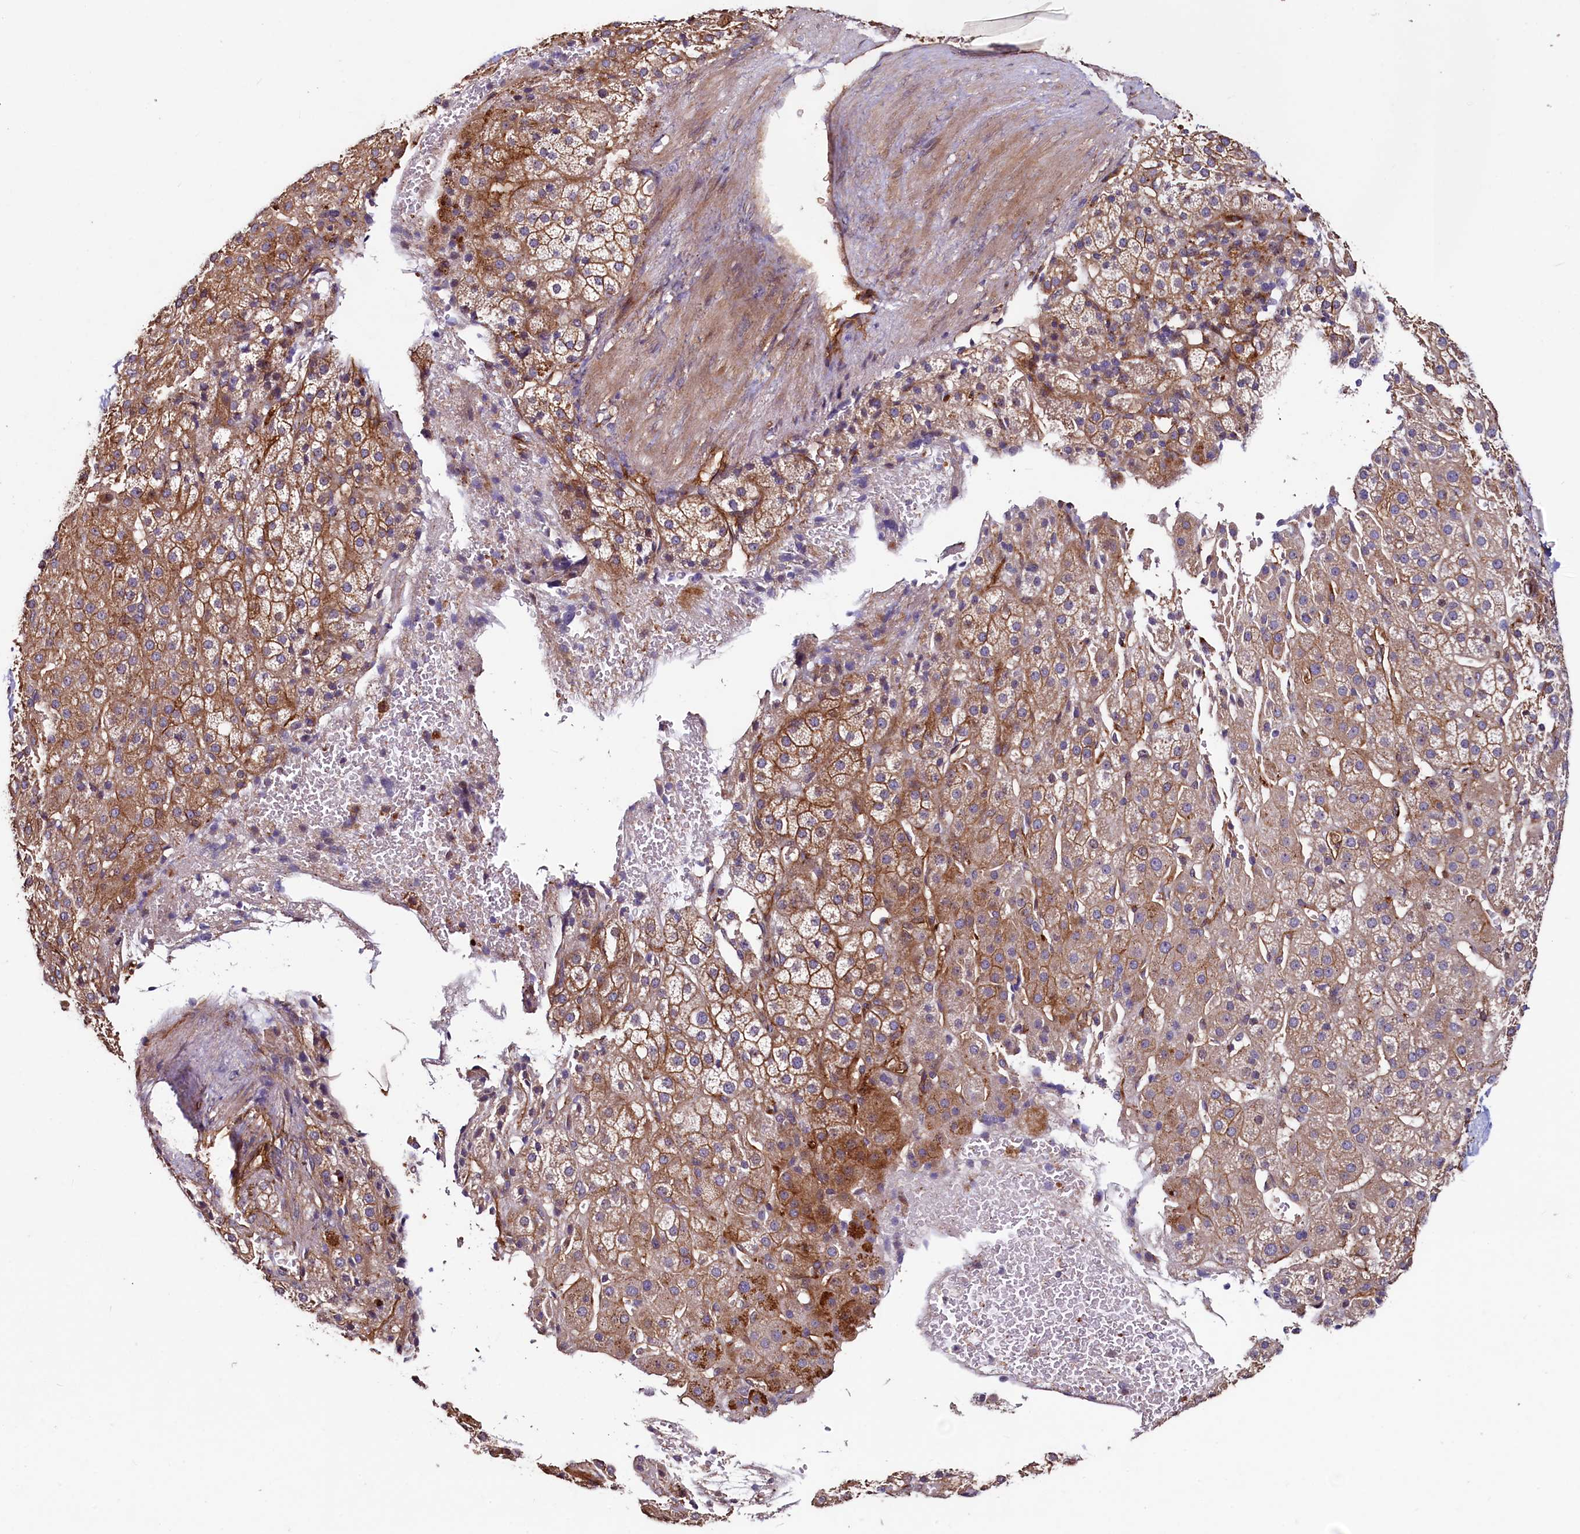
{"staining": {"intensity": "moderate", "quantity": "25%-75%", "location": "cytoplasmic/membranous"}, "tissue": "adrenal gland", "cell_type": "Glandular cells", "image_type": "normal", "snomed": [{"axis": "morphology", "description": "Normal tissue, NOS"}, {"axis": "topography", "description": "Adrenal gland"}], "caption": "Protein staining shows moderate cytoplasmic/membranous positivity in approximately 25%-75% of glandular cells in normal adrenal gland. (DAB IHC with brightfield microscopy, high magnification).", "gene": "PALM", "patient": {"sex": "female", "age": 57}}